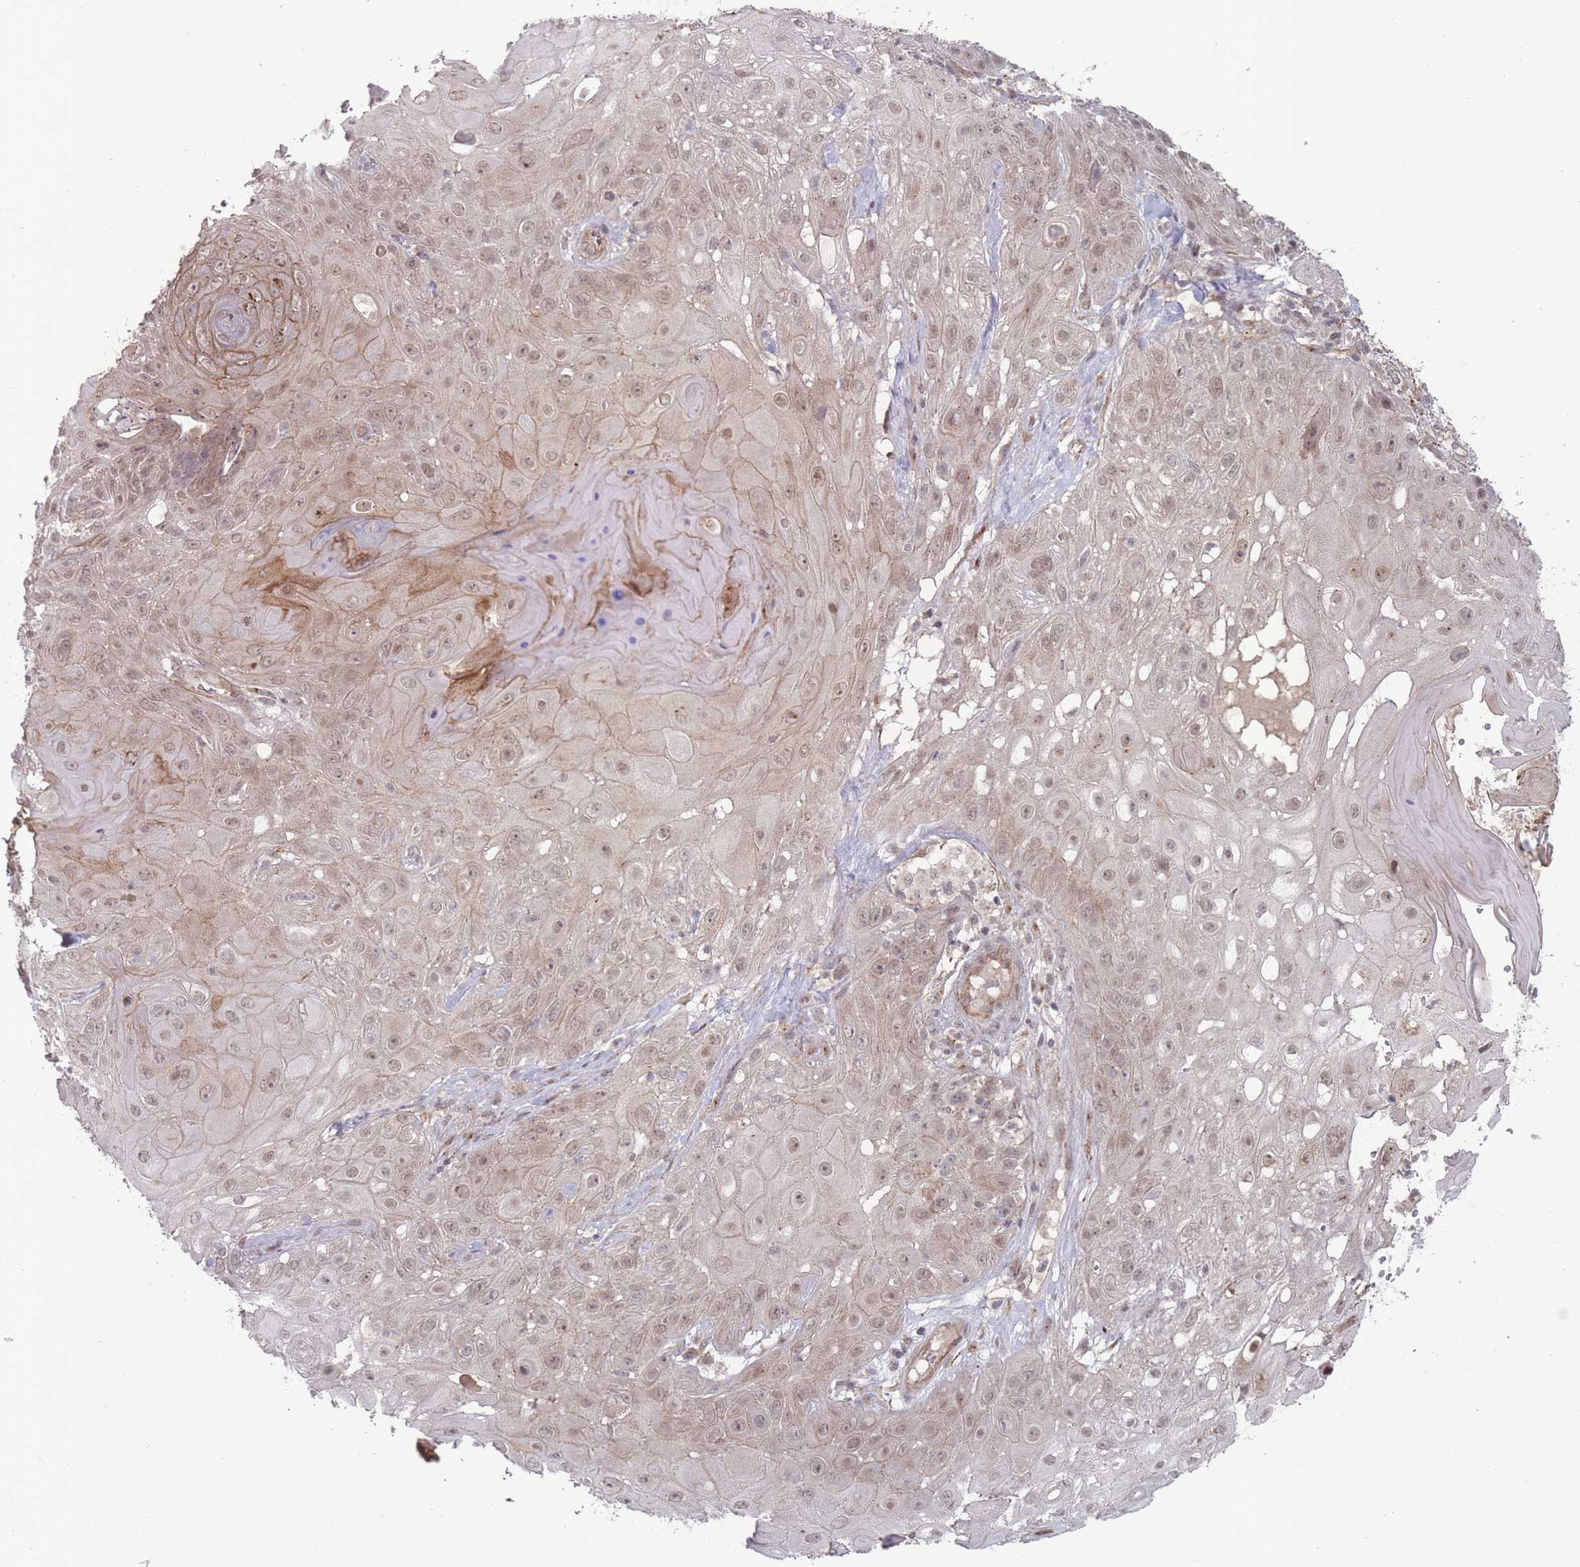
{"staining": {"intensity": "weak", "quantity": "25%-75%", "location": "cytoplasmic/membranous,nuclear"}, "tissue": "skin cancer", "cell_type": "Tumor cells", "image_type": "cancer", "snomed": [{"axis": "morphology", "description": "Normal tissue, NOS"}, {"axis": "morphology", "description": "Squamous cell carcinoma, NOS"}, {"axis": "topography", "description": "Skin"}, {"axis": "topography", "description": "Cartilage tissue"}], "caption": "Human skin cancer (squamous cell carcinoma) stained with a protein marker shows weak staining in tumor cells.", "gene": "CNTRL", "patient": {"sex": "female", "age": 79}}